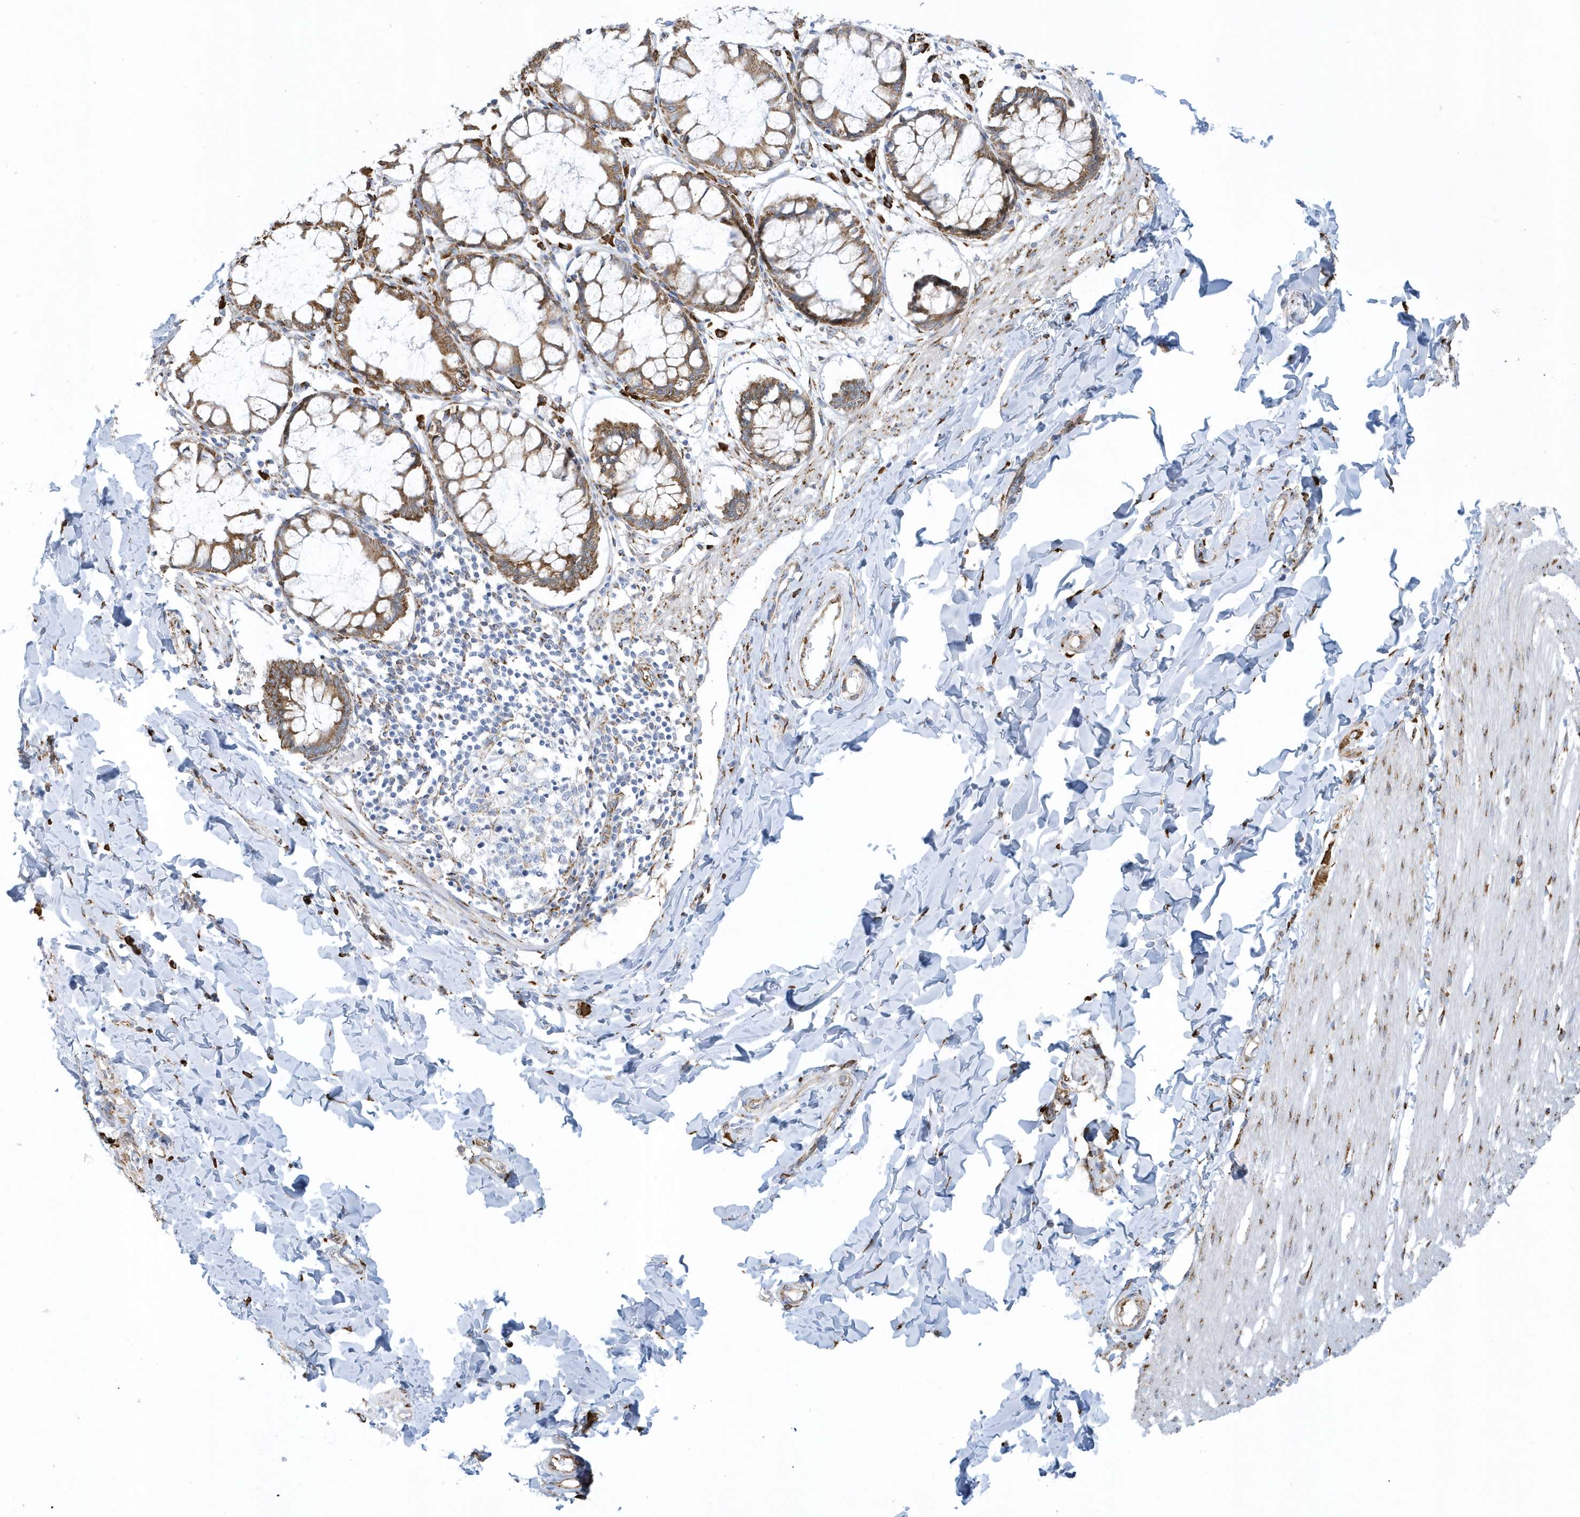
{"staining": {"intensity": "weak", "quantity": "25%-75%", "location": "cytoplasmic/membranous"}, "tissue": "smooth muscle", "cell_type": "Smooth muscle cells", "image_type": "normal", "snomed": [{"axis": "morphology", "description": "Normal tissue, NOS"}, {"axis": "morphology", "description": "Adenocarcinoma, NOS"}, {"axis": "topography", "description": "Colon"}, {"axis": "topography", "description": "Peripheral nerve tissue"}], "caption": "Normal smooth muscle was stained to show a protein in brown. There is low levels of weak cytoplasmic/membranous expression in approximately 25%-75% of smooth muscle cells. (DAB (3,3'-diaminobenzidine) = brown stain, brightfield microscopy at high magnification).", "gene": "DCAF1", "patient": {"sex": "male", "age": 14}}